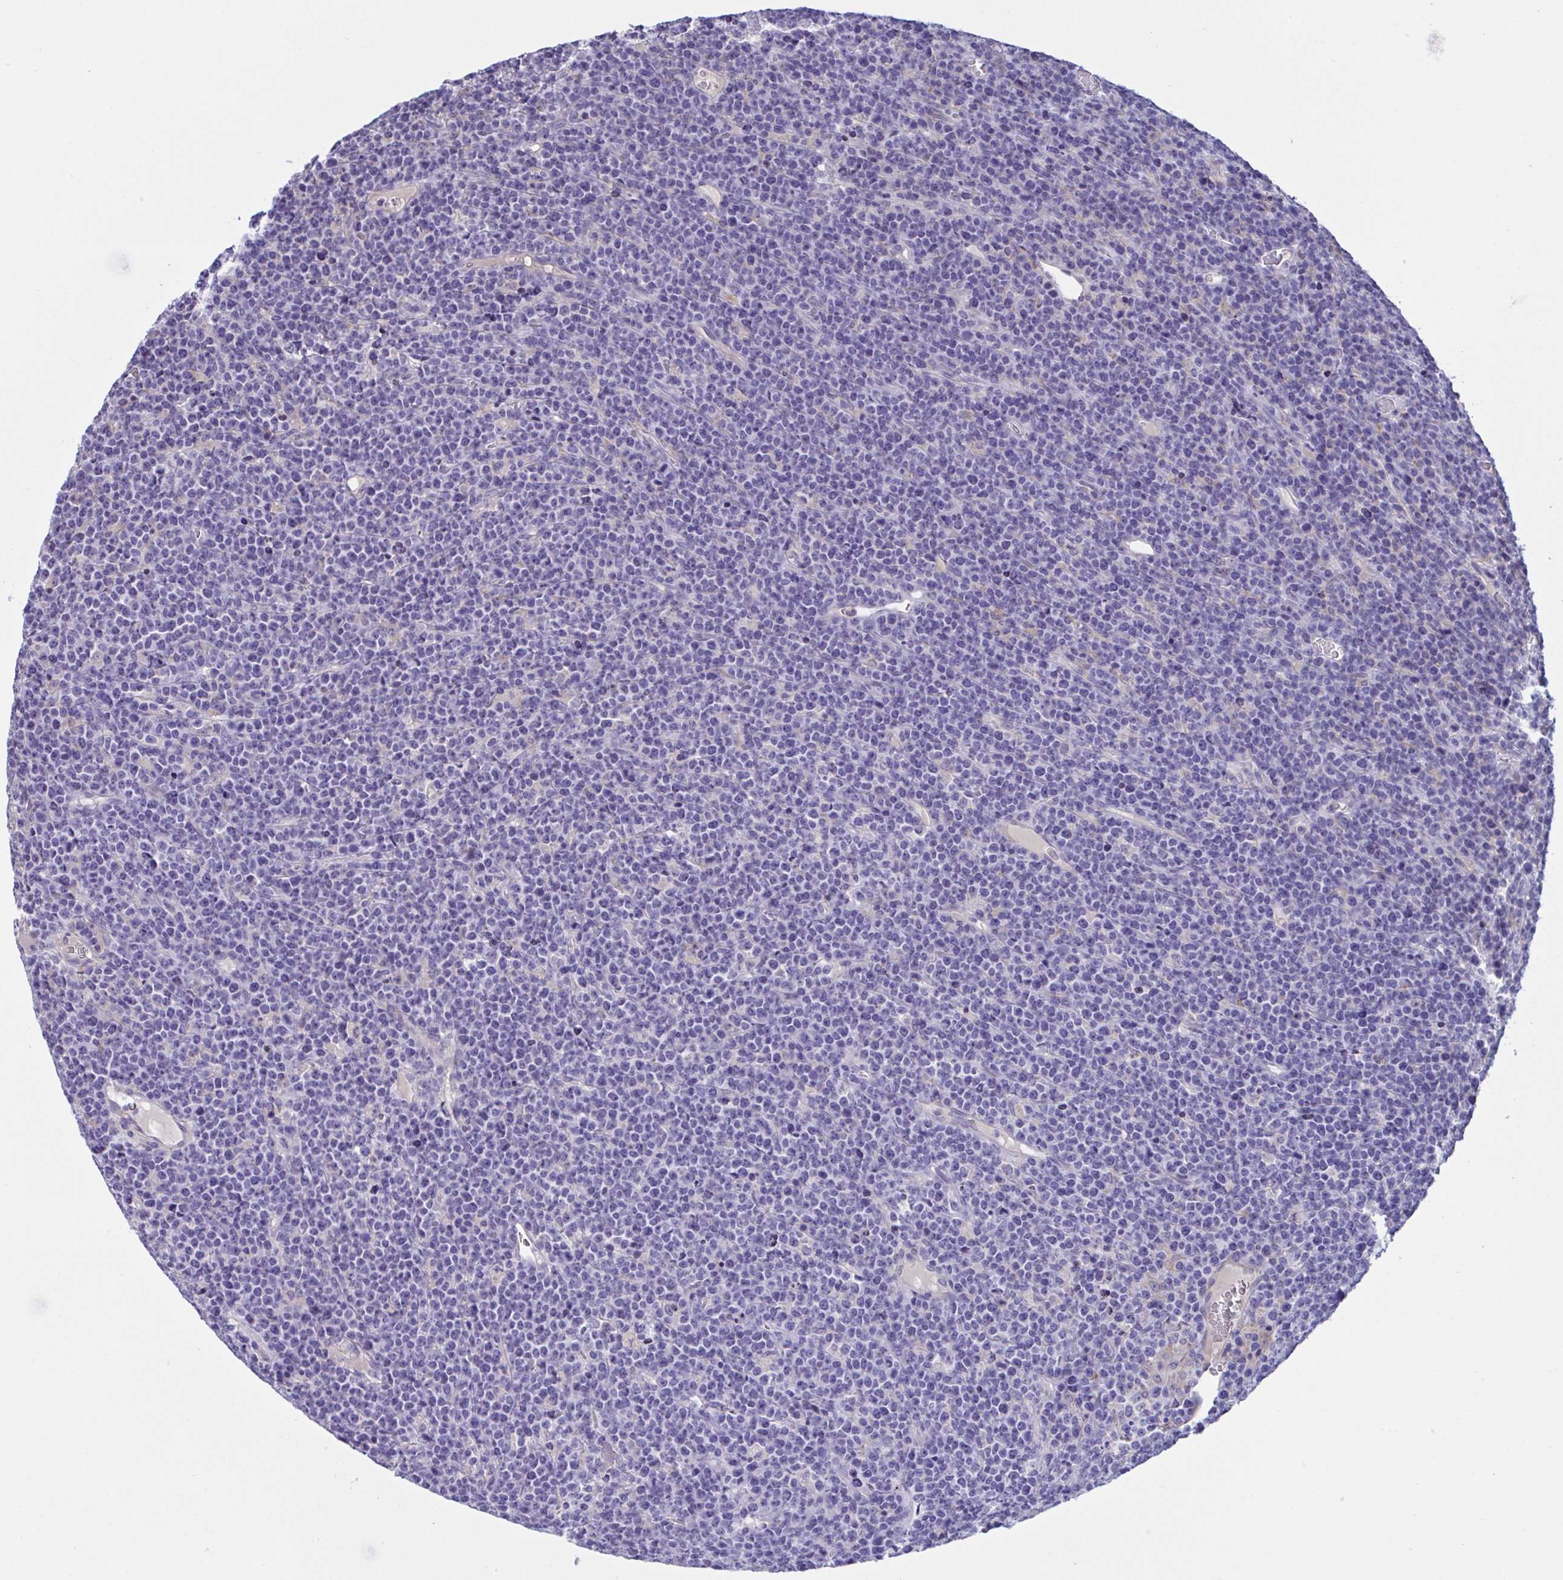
{"staining": {"intensity": "negative", "quantity": "none", "location": "none"}, "tissue": "lymphoma", "cell_type": "Tumor cells", "image_type": "cancer", "snomed": [{"axis": "morphology", "description": "Malignant lymphoma, non-Hodgkin's type, High grade"}, {"axis": "topography", "description": "Ovary"}], "caption": "Lymphoma stained for a protein using IHC displays no staining tumor cells.", "gene": "MS4A14", "patient": {"sex": "female", "age": 56}}